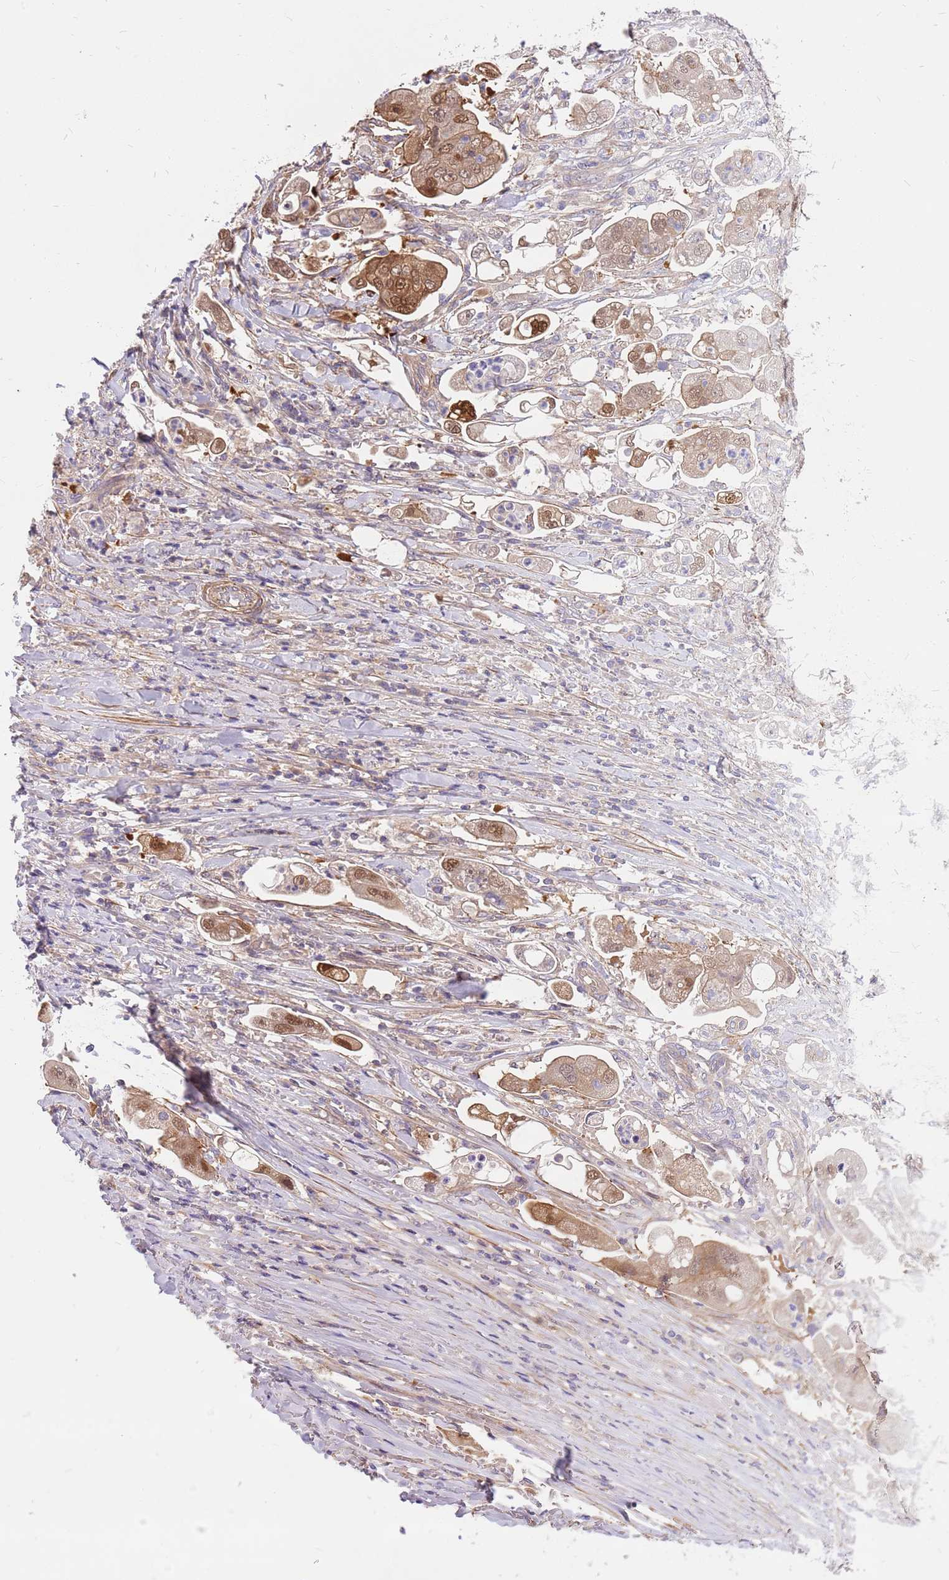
{"staining": {"intensity": "moderate", "quantity": ">75%", "location": "cytoplasmic/membranous,nuclear"}, "tissue": "stomach cancer", "cell_type": "Tumor cells", "image_type": "cancer", "snomed": [{"axis": "morphology", "description": "Adenocarcinoma, NOS"}, {"axis": "topography", "description": "Stomach"}], "caption": "A high-resolution micrograph shows immunohistochemistry staining of adenocarcinoma (stomach), which shows moderate cytoplasmic/membranous and nuclear staining in about >75% of tumor cells.", "gene": "MVD", "patient": {"sex": "male", "age": 62}}